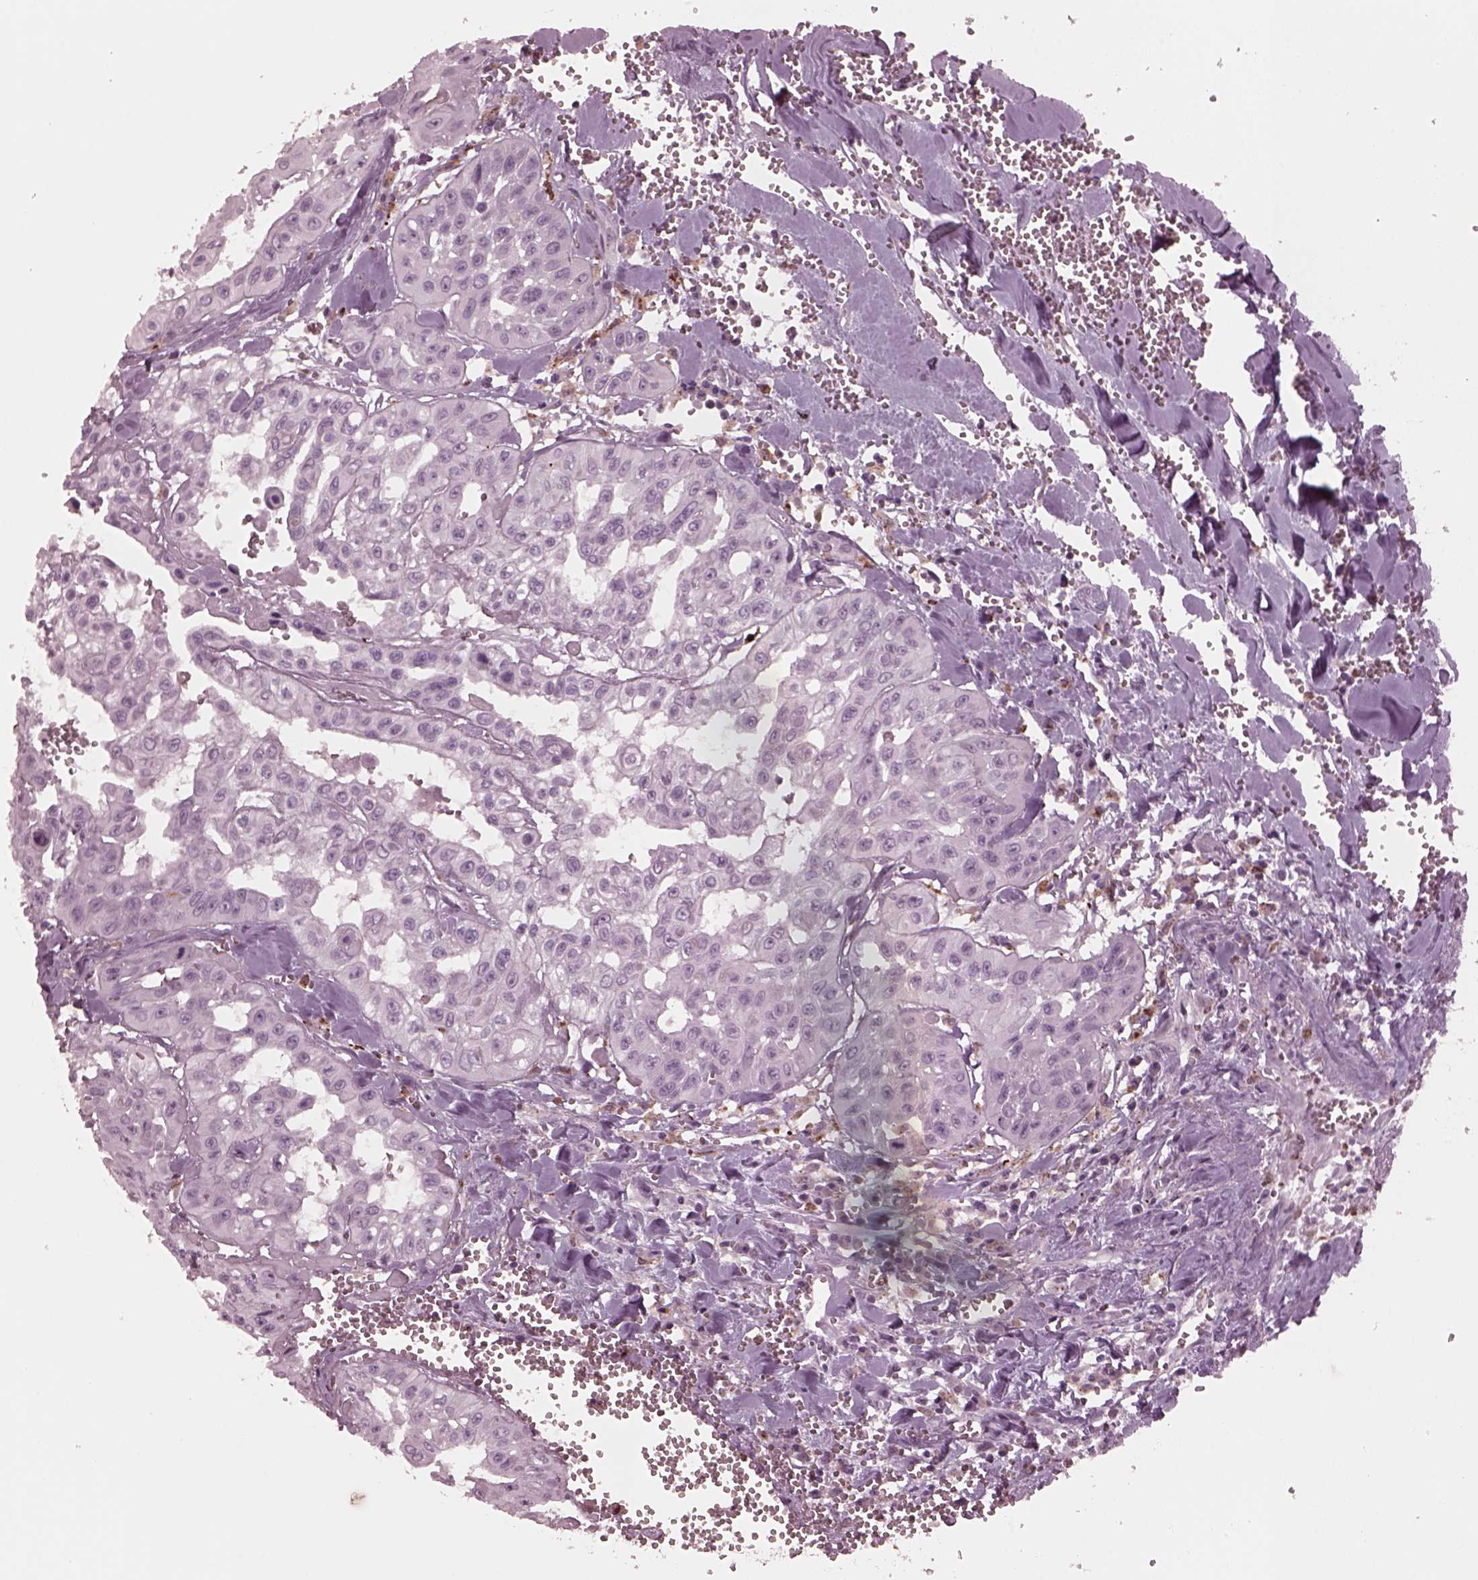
{"staining": {"intensity": "negative", "quantity": "none", "location": "none"}, "tissue": "head and neck cancer", "cell_type": "Tumor cells", "image_type": "cancer", "snomed": [{"axis": "morphology", "description": "Adenocarcinoma, NOS"}, {"axis": "topography", "description": "Head-Neck"}], "caption": "This is a micrograph of immunohistochemistry (IHC) staining of adenocarcinoma (head and neck), which shows no positivity in tumor cells. The staining is performed using DAB (3,3'-diaminobenzidine) brown chromogen with nuclei counter-stained in using hematoxylin.", "gene": "SLAMF8", "patient": {"sex": "male", "age": 73}}